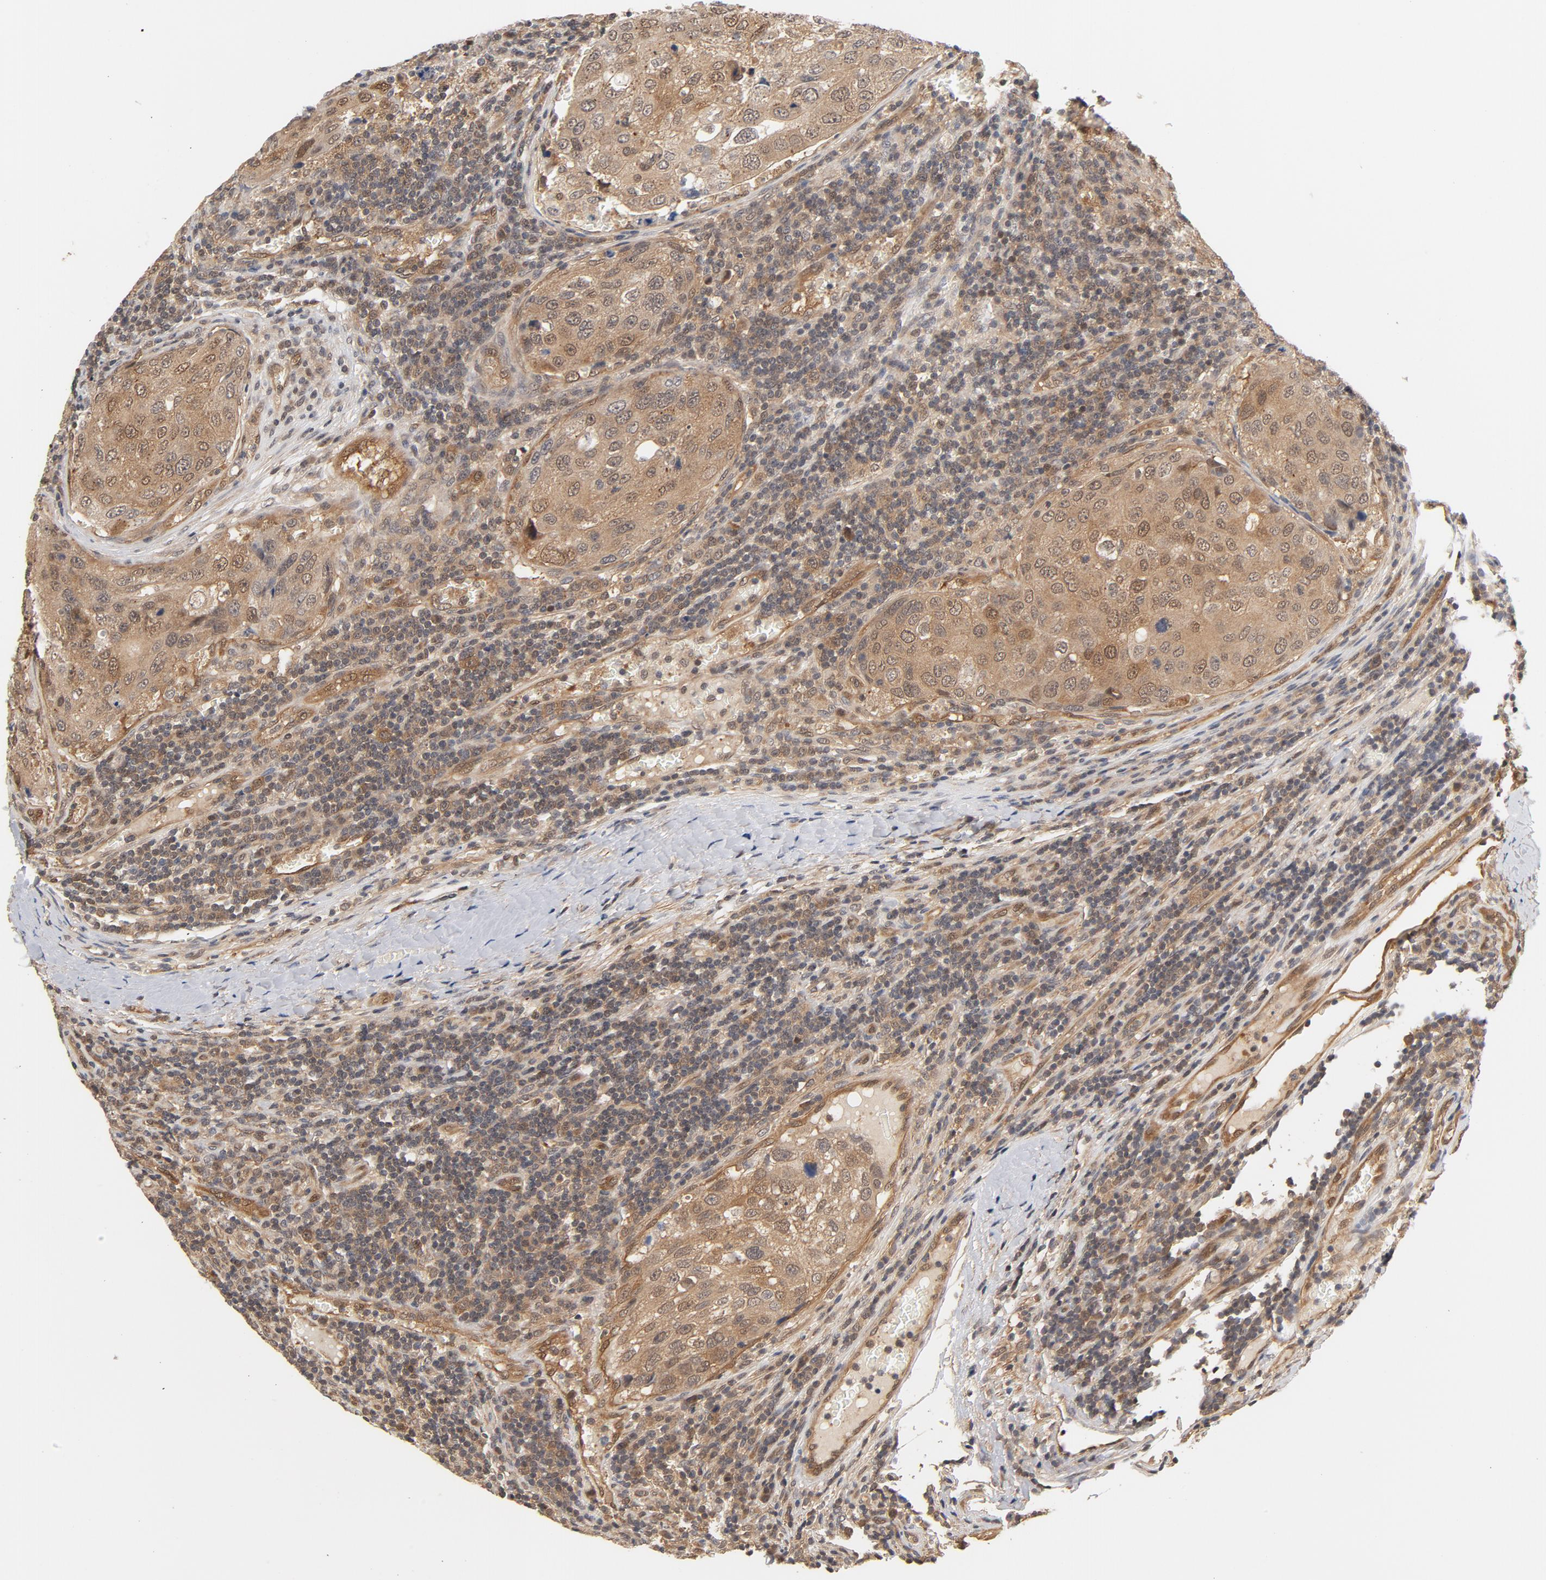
{"staining": {"intensity": "moderate", "quantity": ">75%", "location": "cytoplasmic/membranous,nuclear"}, "tissue": "urothelial cancer", "cell_type": "Tumor cells", "image_type": "cancer", "snomed": [{"axis": "morphology", "description": "Urothelial carcinoma, High grade"}, {"axis": "topography", "description": "Lymph node"}, {"axis": "topography", "description": "Urinary bladder"}], "caption": "Urothelial cancer stained with a protein marker exhibits moderate staining in tumor cells.", "gene": "CDC37", "patient": {"sex": "male", "age": 51}}